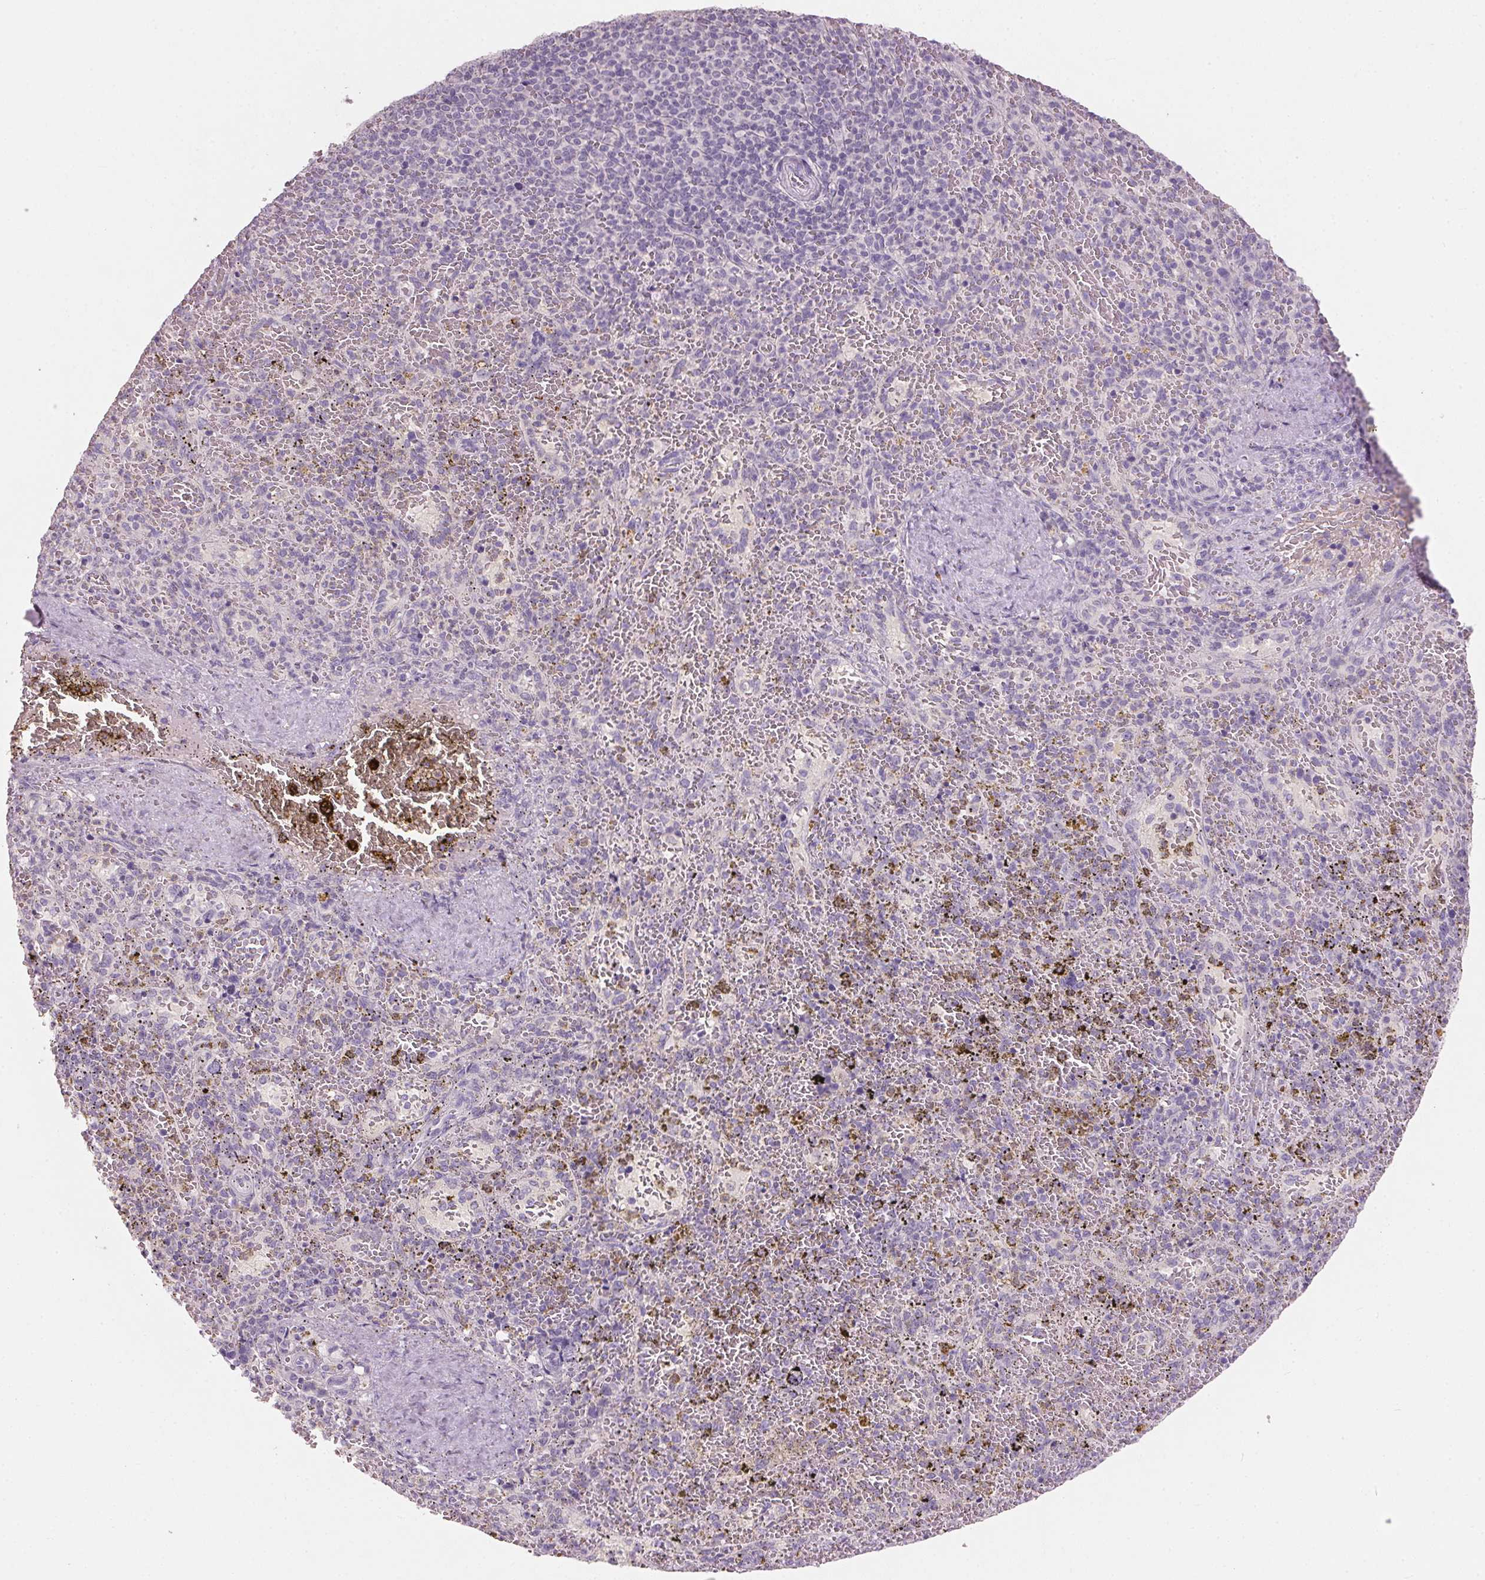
{"staining": {"intensity": "negative", "quantity": "none", "location": "none"}, "tissue": "spleen", "cell_type": "Cells in red pulp", "image_type": "normal", "snomed": [{"axis": "morphology", "description": "Normal tissue, NOS"}, {"axis": "topography", "description": "Spleen"}], "caption": "This histopathology image is of unremarkable spleen stained with immunohistochemistry (IHC) to label a protein in brown with the nuclei are counter-stained blue. There is no expression in cells in red pulp. (DAB immunohistochemistry visualized using brightfield microscopy, high magnification).", "gene": "HSD17B1", "patient": {"sex": "female", "age": 50}}